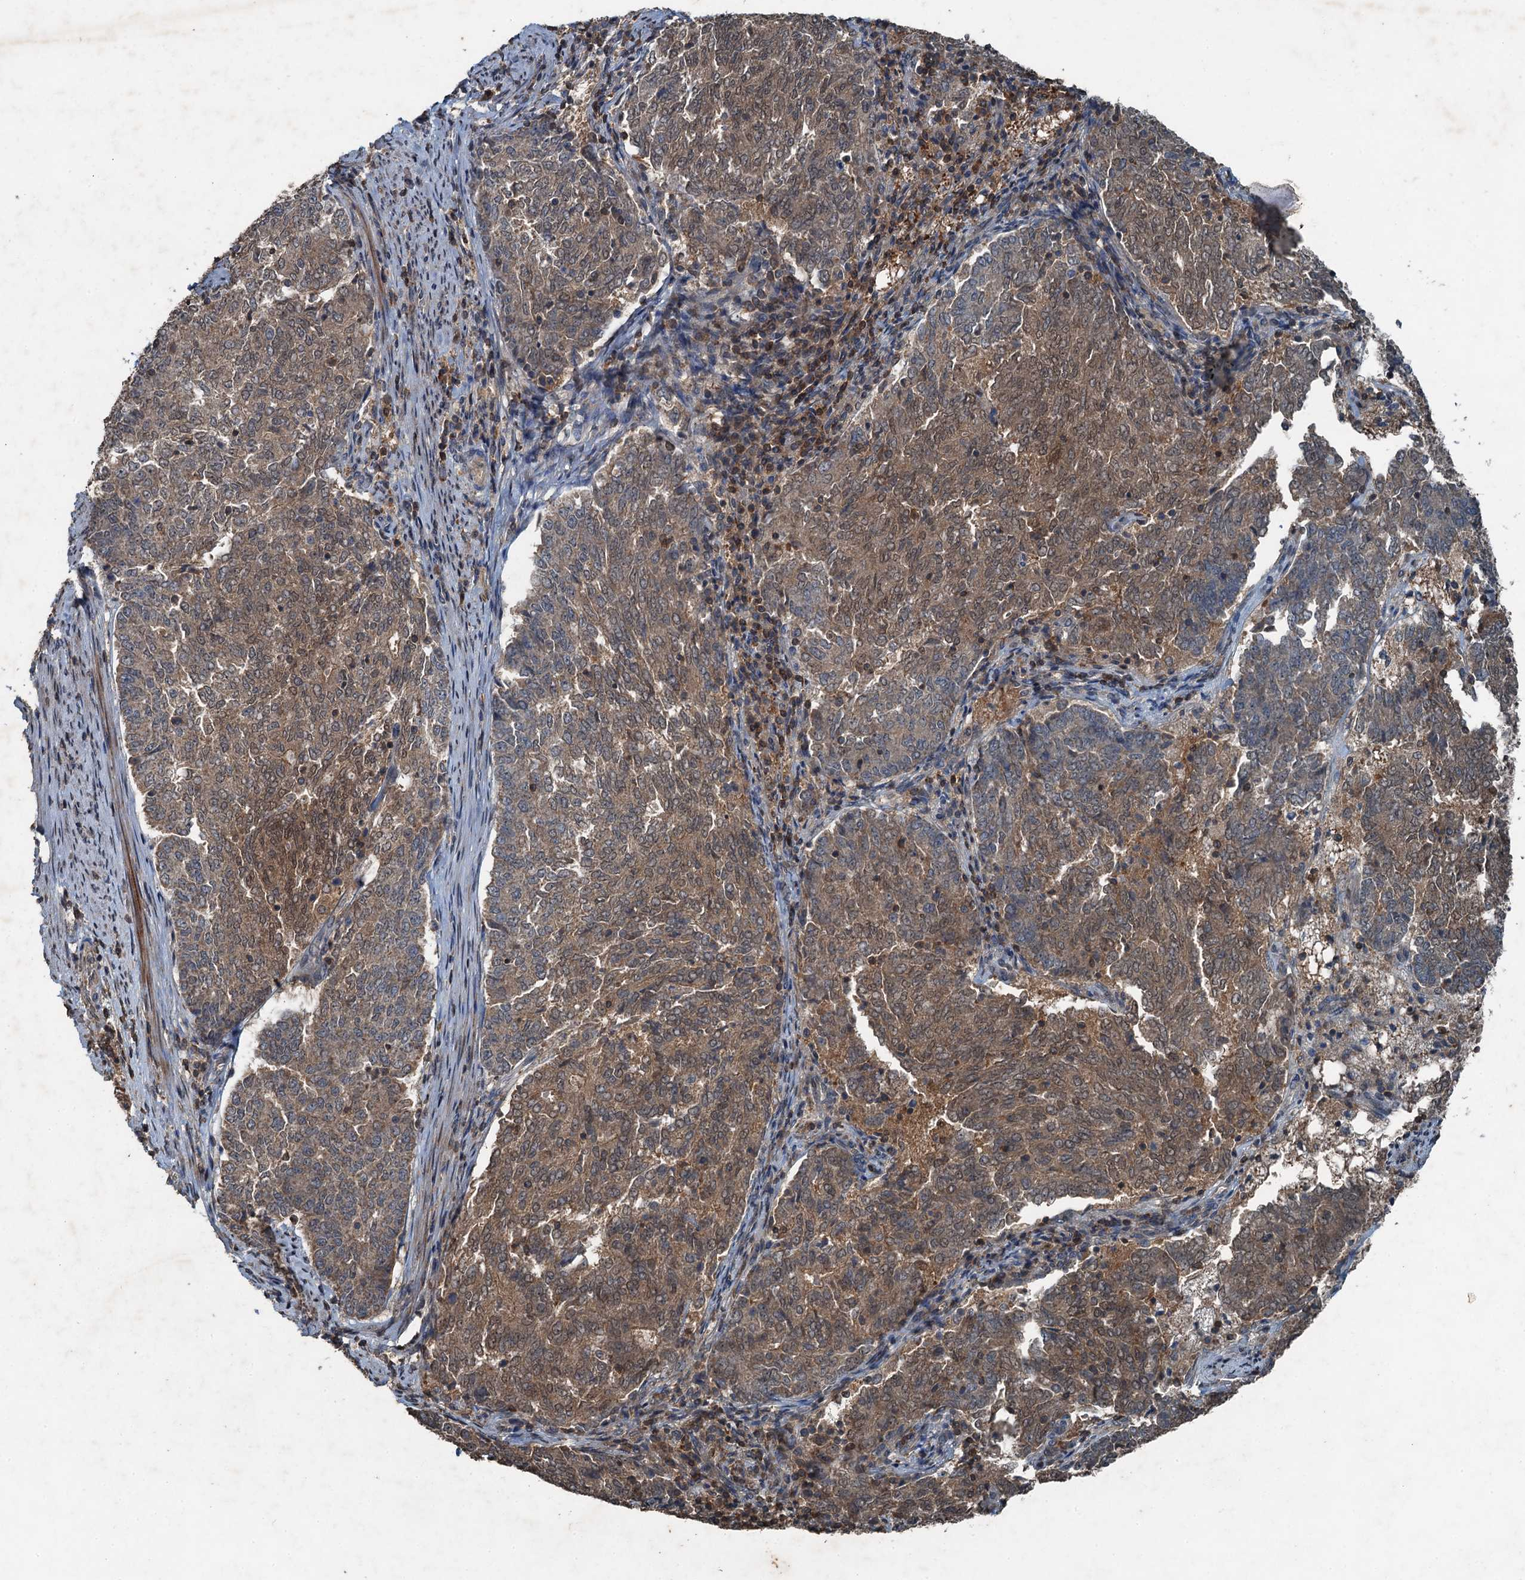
{"staining": {"intensity": "weak", "quantity": "25%-75%", "location": "cytoplasmic/membranous"}, "tissue": "endometrial cancer", "cell_type": "Tumor cells", "image_type": "cancer", "snomed": [{"axis": "morphology", "description": "Adenocarcinoma, NOS"}, {"axis": "topography", "description": "Endometrium"}], "caption": "Protein expression analysis of adenocarcinoma (endometrial) reveals weak cytoplasmic/membranous staining in approximately 25%-75% of tumor cells.", "gene": "TCTN1", "patient": {"sex": "female", "age": 80}}